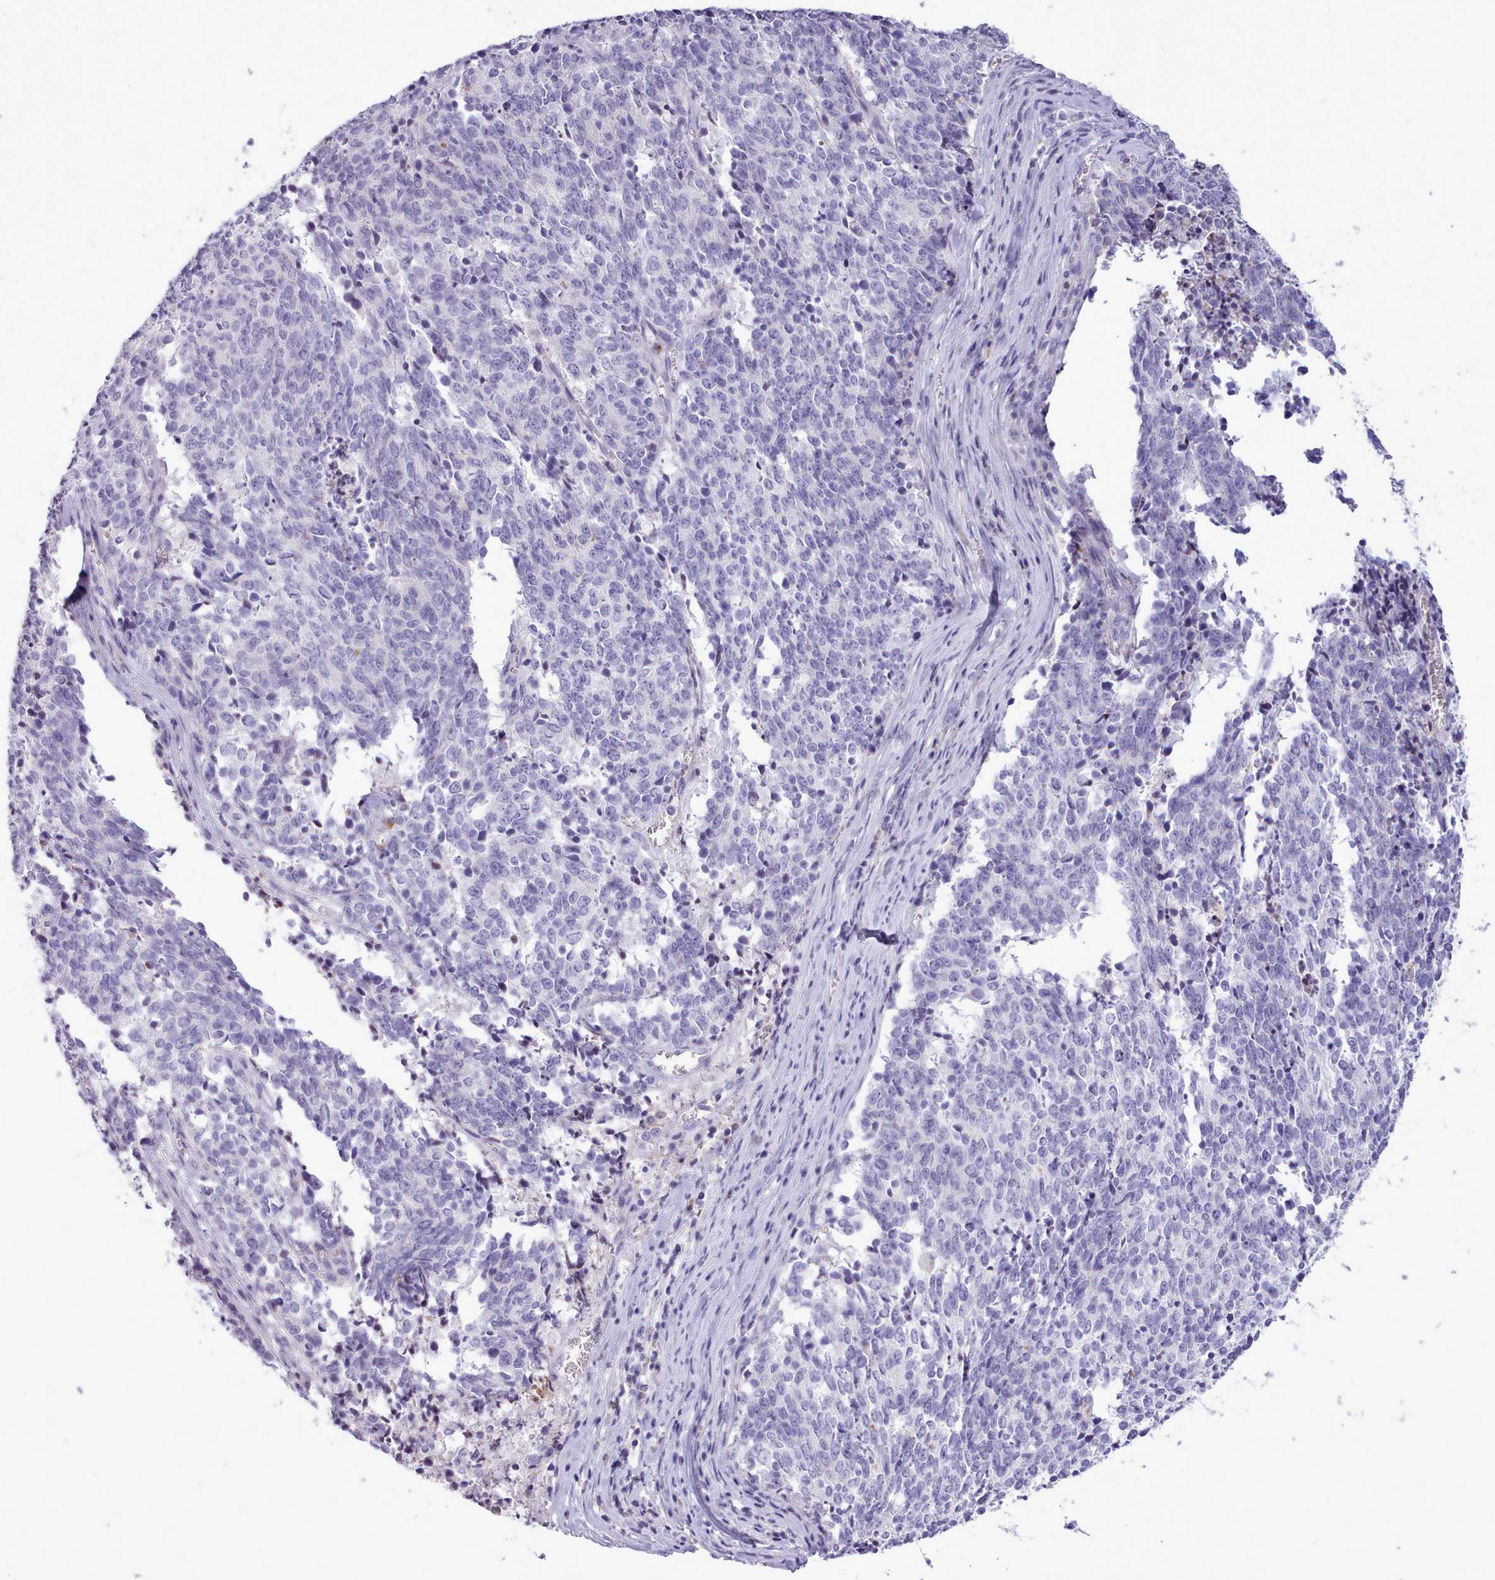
{"staining": {"intensity": "negative", "quantity": "none", "location": "none"}, "tissue": "cervical cancer", "cell_type": "Tumor cells", "image_type": "cancer", "snomed": [{"axis": "morphology", "description": "Squamous cell carcinoma, NOS"}, {"axis": "topography", "description": "Cervix"}], "caption": "Human squamous cell carcinoma (cervical) stained for a protein using immunohistochemistry exhibits no expression in tumor cells.", "gene": "CYP2A13", "patient": {"sex": "female", "age": 29}}